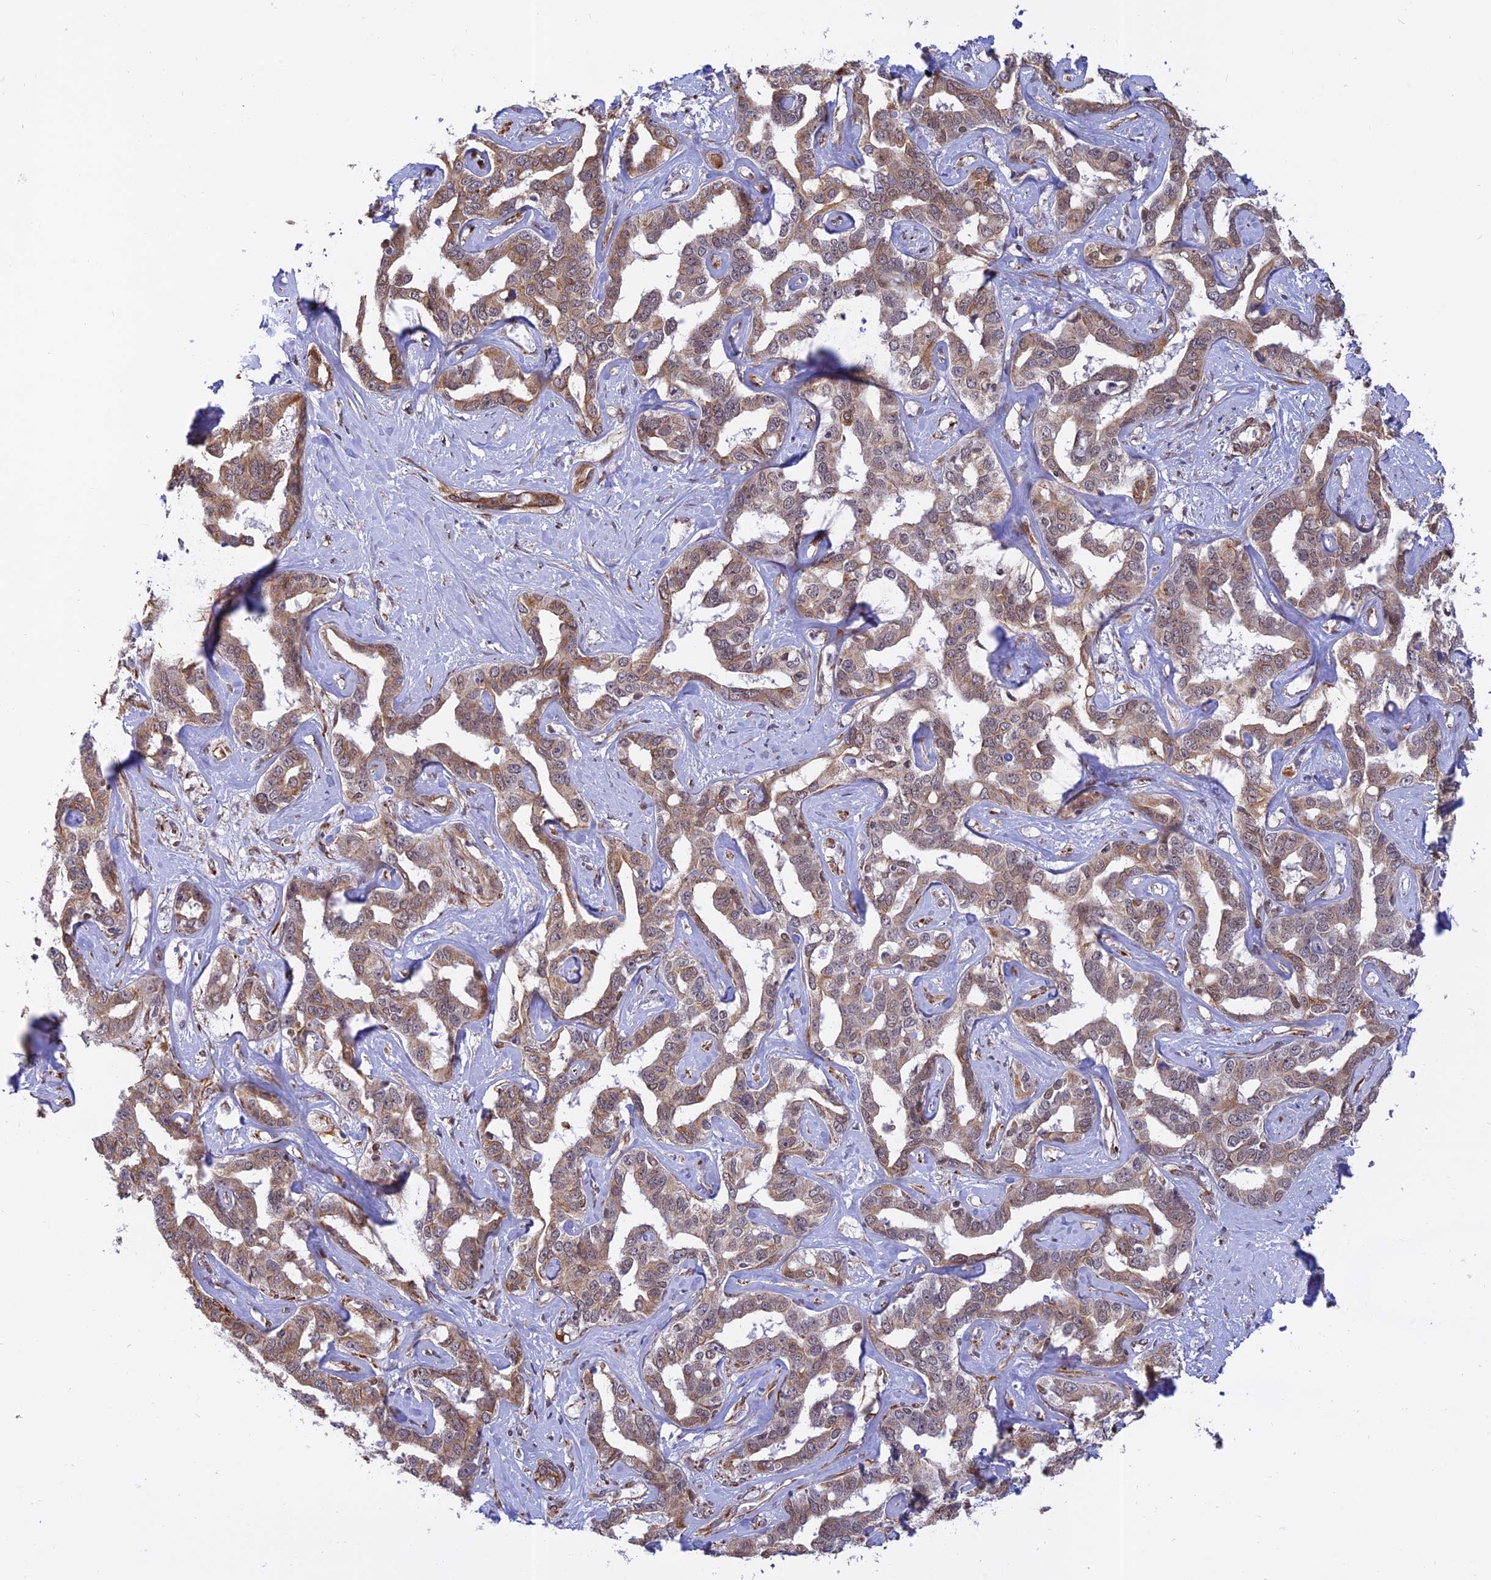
{"staining": {"intensity": "moderate", "quantity": ">75%", "location": "cytoplasmic/membranous,nuclear"}, "tissue": "liver cancer", "cell_type": "Tumor cells", "image_type": "cancer", "snomed": [{"axis": "morphology", "description": "Cholangiocarcinoma"}, {"axis": "topography", "description": "Liver"}], "caption": "Cholangiocarcinoma (liver) stained with immunohistochemistry displays moderate cytoplasmic/membranous and nuclear positivity in approximately >75% of tumor cells.", "gene": "PAGR1", "patient": {"sex": "male", "age": 59}}